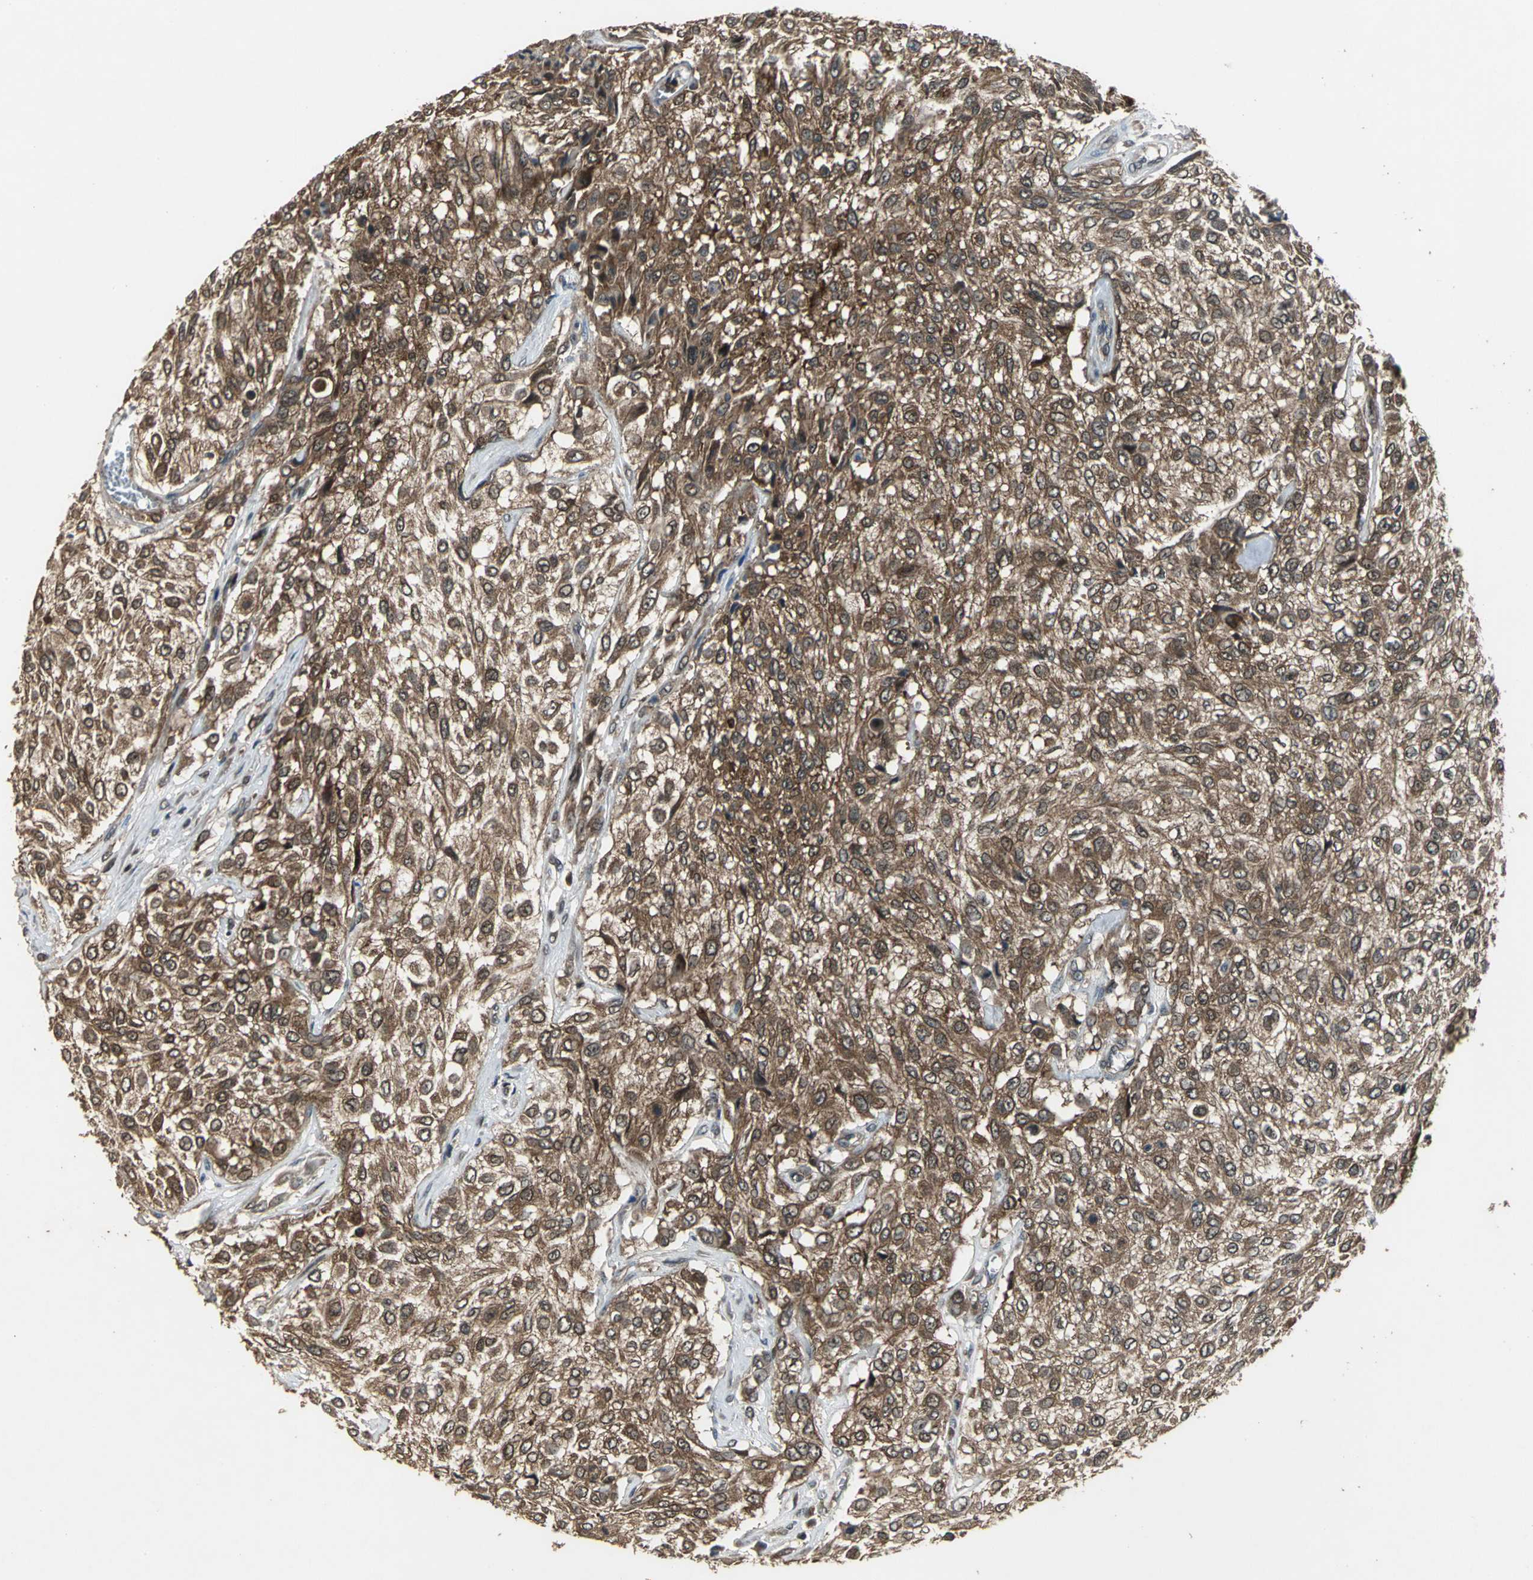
{"staining": {"intensity": "strong", "quantity": ">75%", "location": "cytoplasmic/membranous"}, "tissue": "urothelial cancer", "cell_type": "Tumor cells", "image_type": "cancer", "snomed": [{"axis": "morphology", "description": "Urothelial carcinoma, High grade"}, {"axis": "topography", "description": "Urinary bladder"}], "caption": "Immunohistochemistry (IHC) image of neoplastic tissue: high-grade urothelial carcinoma stained using immunohistochemistry (IHC) displays high levels of strong protein expression localized specifically in the cytoplasmic/membranous of tumor cells, appearing as a cytoplasmic/membranous brown color.", "gene": "ZNF608", "patient": {"sex": "male", "age": 57}}